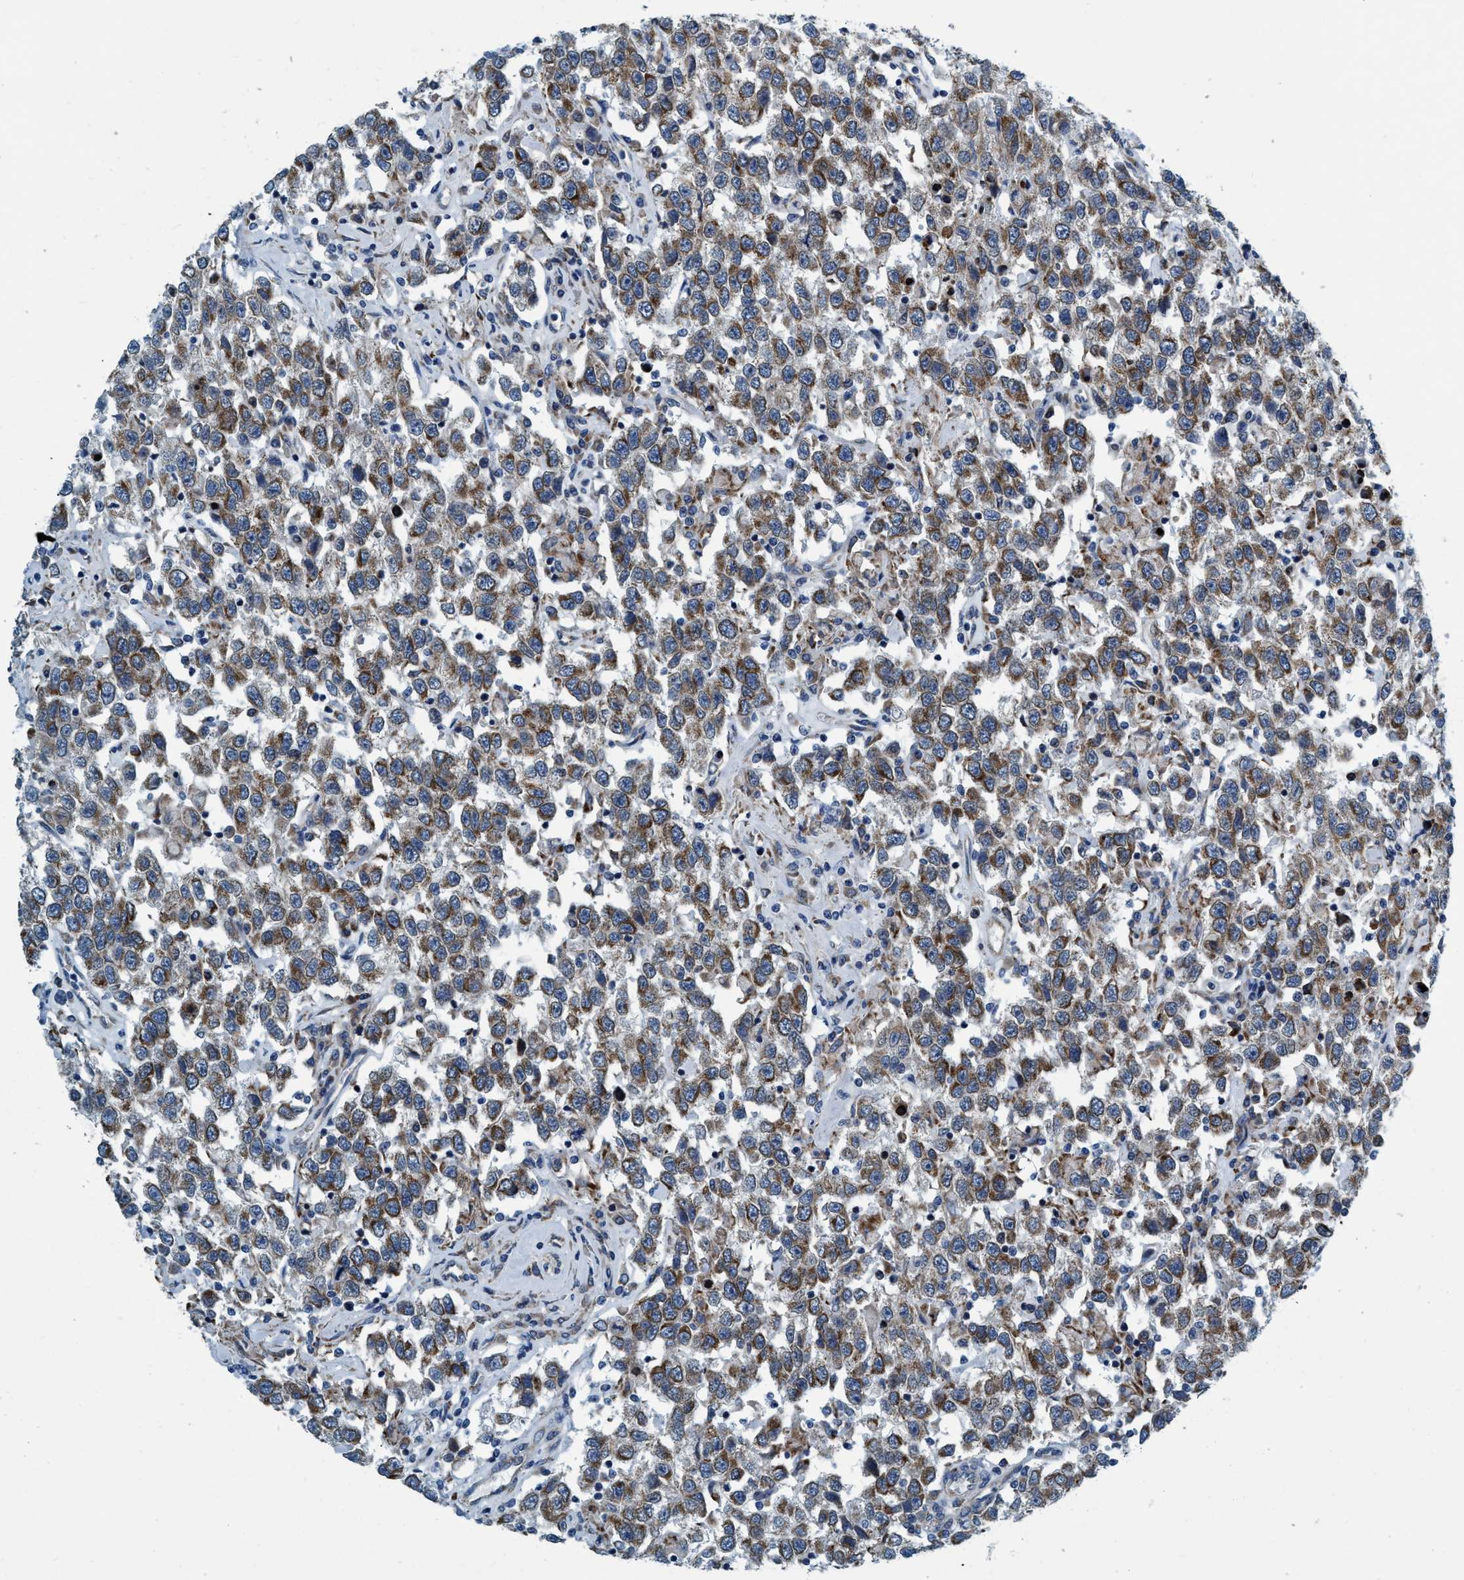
{"staining": {"intensity": "moderate", "quantity": ">75%", "location": "cytoplasmic/membranous"}, "tissue": "testis cancer", "cell_type": "Tumor cells", "image_type": "cancer", "snomed": [{"axis": "morphology", "description": "Seminoma, NOS"}, {"axis": "topography", "description": "Testis"}], "caption": "The photomicrograph exhibits immunohistochemical staining of testis cancer. There is moderate cytoplasmic/membranous expression is present in about >75% of tumor cells.", "gene": "ARMC9", "patient": {"sex": "male", "age": 41}}